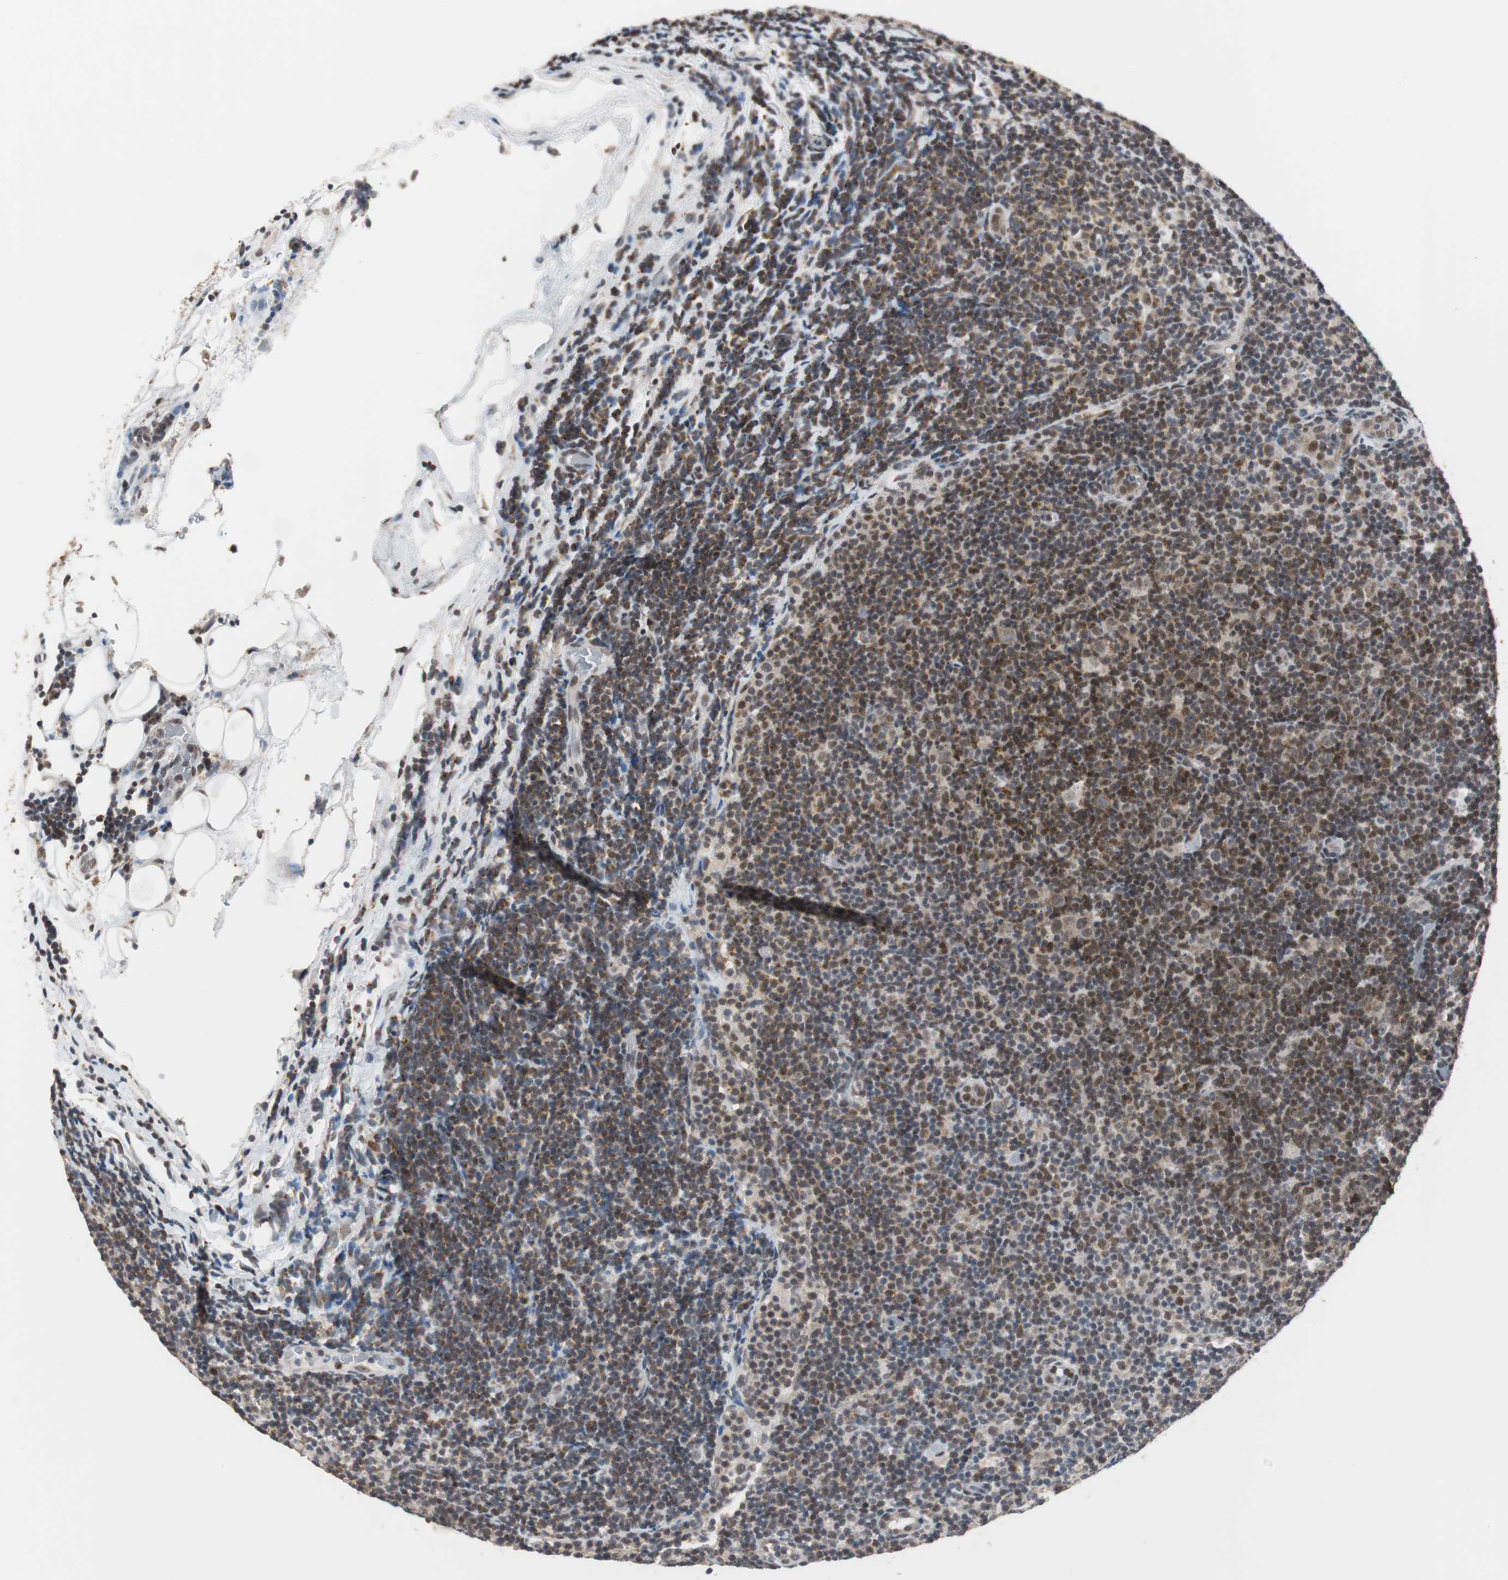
{"staining": {"intensity": "moderate", "quantity": ">75%", "location": "cytoplasmic/membranous,nuclear"}, "tissue": "lymphoma", "cell_type": "Tumor cells", "image_type": "cancer", "snomed": [{"axis": "morphology", "description": "Malignant lymphoma, non-Hodgkin's type, Low grade"}, {"axis": "topography", "description": "Lymph node"}], "caption": "Immunohistochemistry (IHC) histopathology image of neoplastic tissue: human low-grade malignant lymphoma, non-Hodgkin's type stained using immunohistochemistry (IHC) reveals medium levels of moderate protein expression localized specifically in the cytoplasmic/membranous and nuclear of tumor cells, appearing as a cytoplasmic/membranous and nuclear brown color.", "gene": "TAF7", "patient": {"sex": "male", "age": 83}}